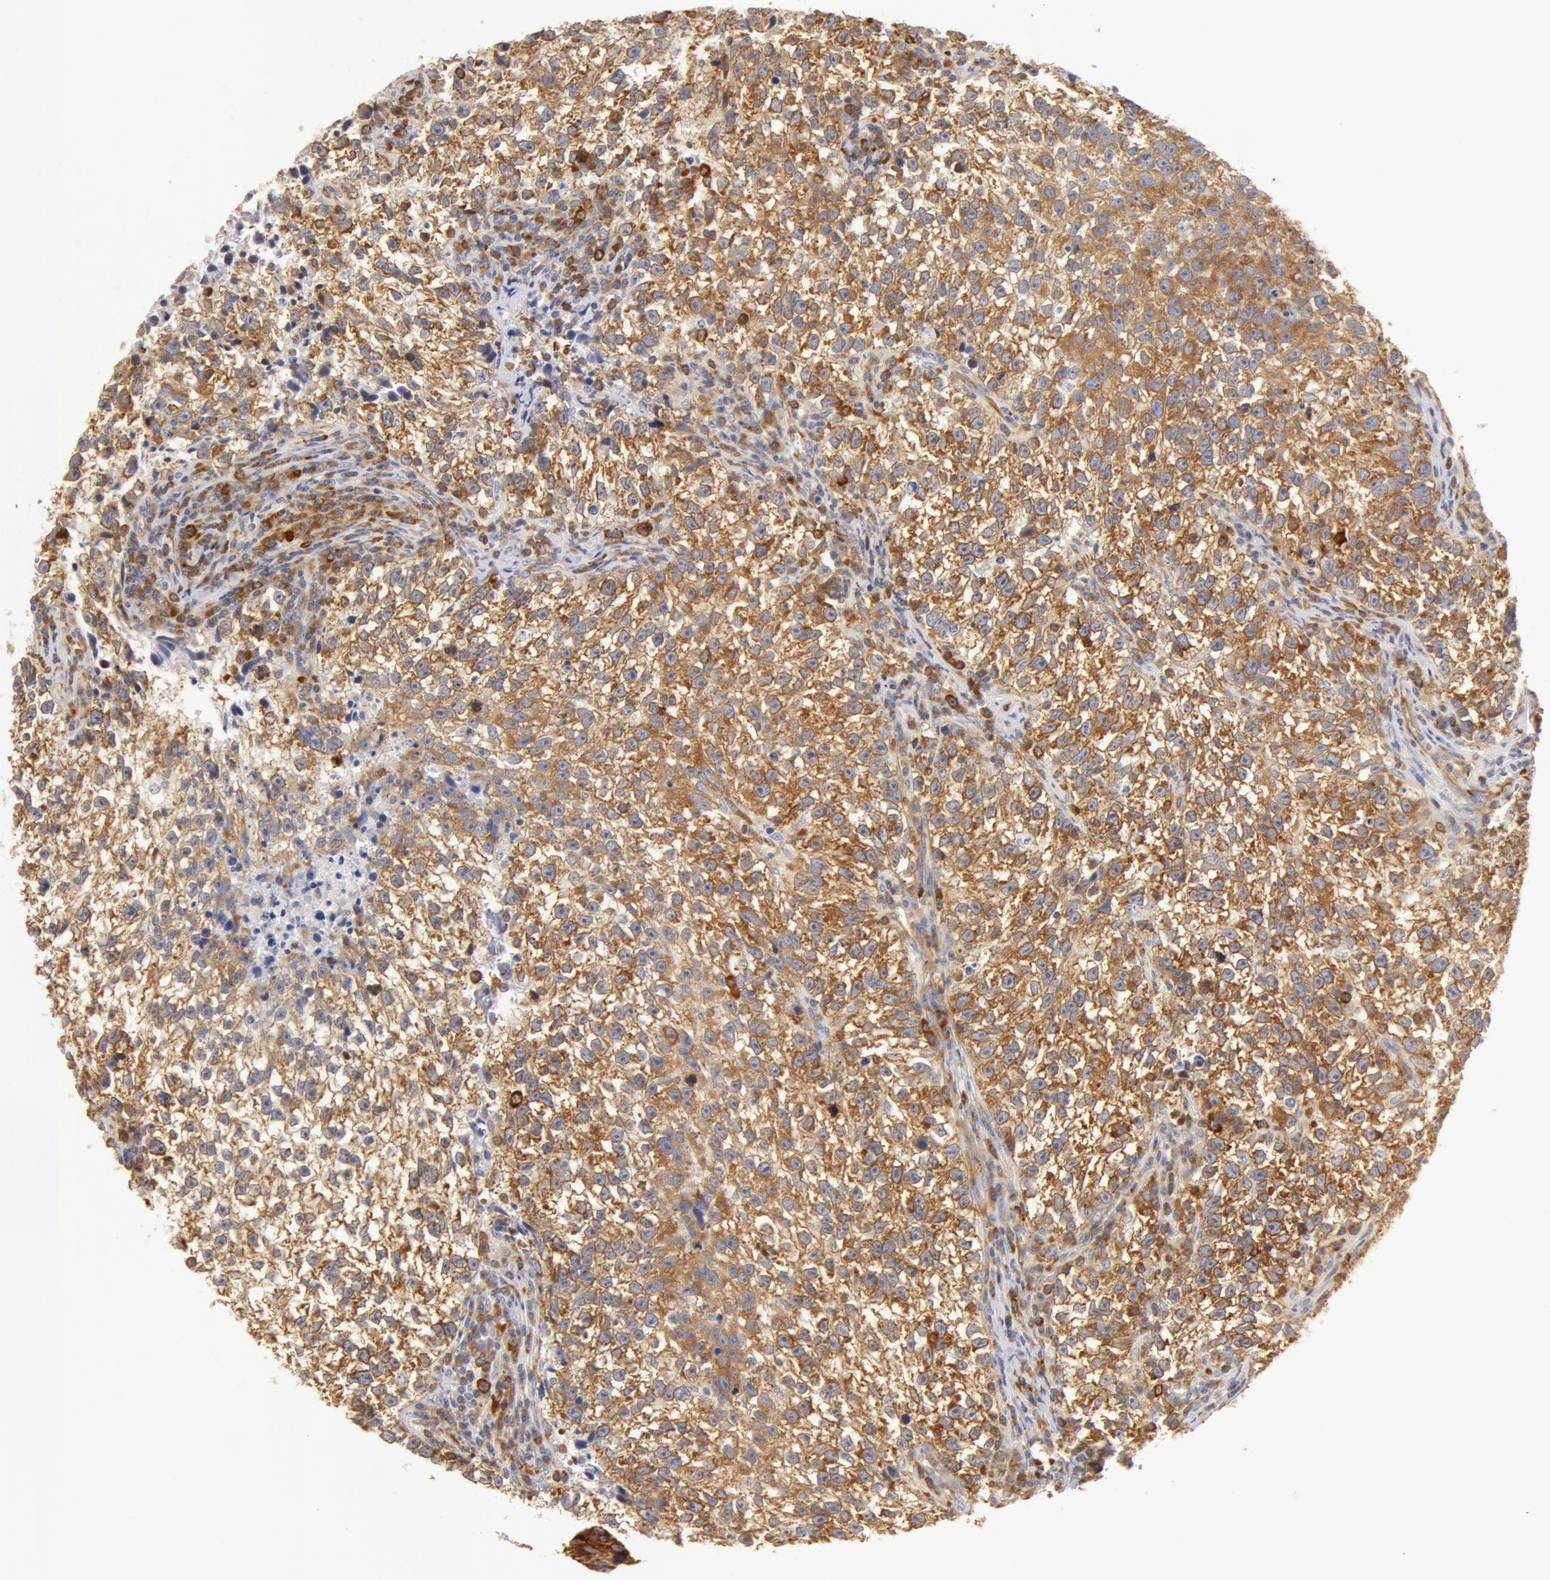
{"staining": {"intensity": "moderate", "quantity": ">75%", "location": "cytoplasmic/membranous"}, "tissue": "testis cancer", "cell_type": "Tumor cells", "image_type": "cancer", "snomed": [{"axis": "morphology", "description": "Seminoma, NOS"}, {"axis": "topography", "description": "Testis"}], "caption": "This image reveals immunohistochemistry (IHC) staining of testis seminoma, with medium moderate cytoplasmic/membranous staining in about >75% of tumor cells.", "gene": "DDX3Y", "patient": {"sex": "male", "age": 38}}